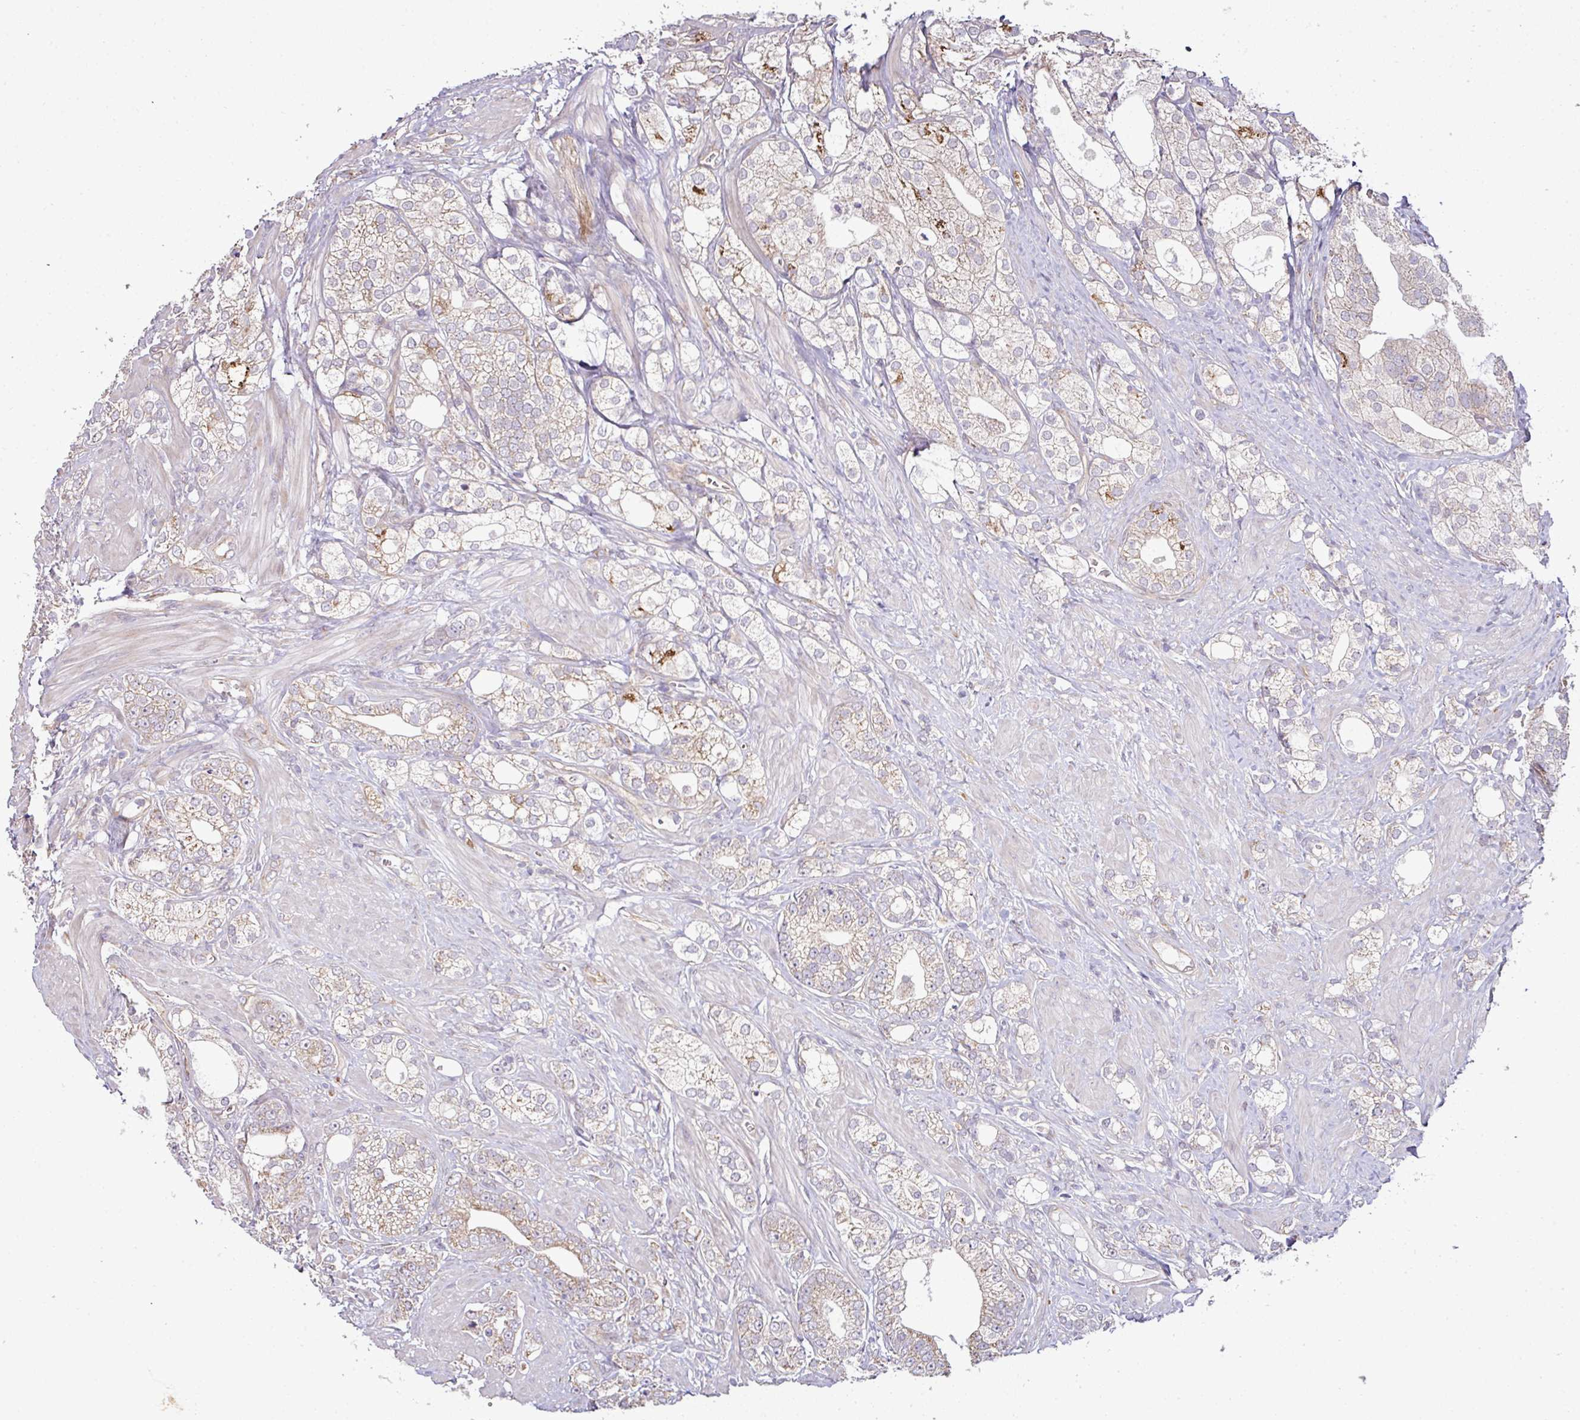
{"staining": {"intensity": "weak", "quantity": "25%-75%", "location": "cytoplasmic/membranous"}, "tissue": "prostate cancer", "cell_type": "Tumor cells", "image_type": "cancer", "snomed": [{"axis": "morphology", "description": "Adenocarcinoma, High grade"}, {"axis": "topography", "description": "Prostate"}], "caption": "IHC (DAB (3,3'-diaminobenzidine)) staining of prostate cancer demonstrates weak cytoplasmic/membranous protein staining in approximately 25%-75% of tumor cells.", "gene": "TIMMDC1", "patient": {"sex": "male", "age": 50}}